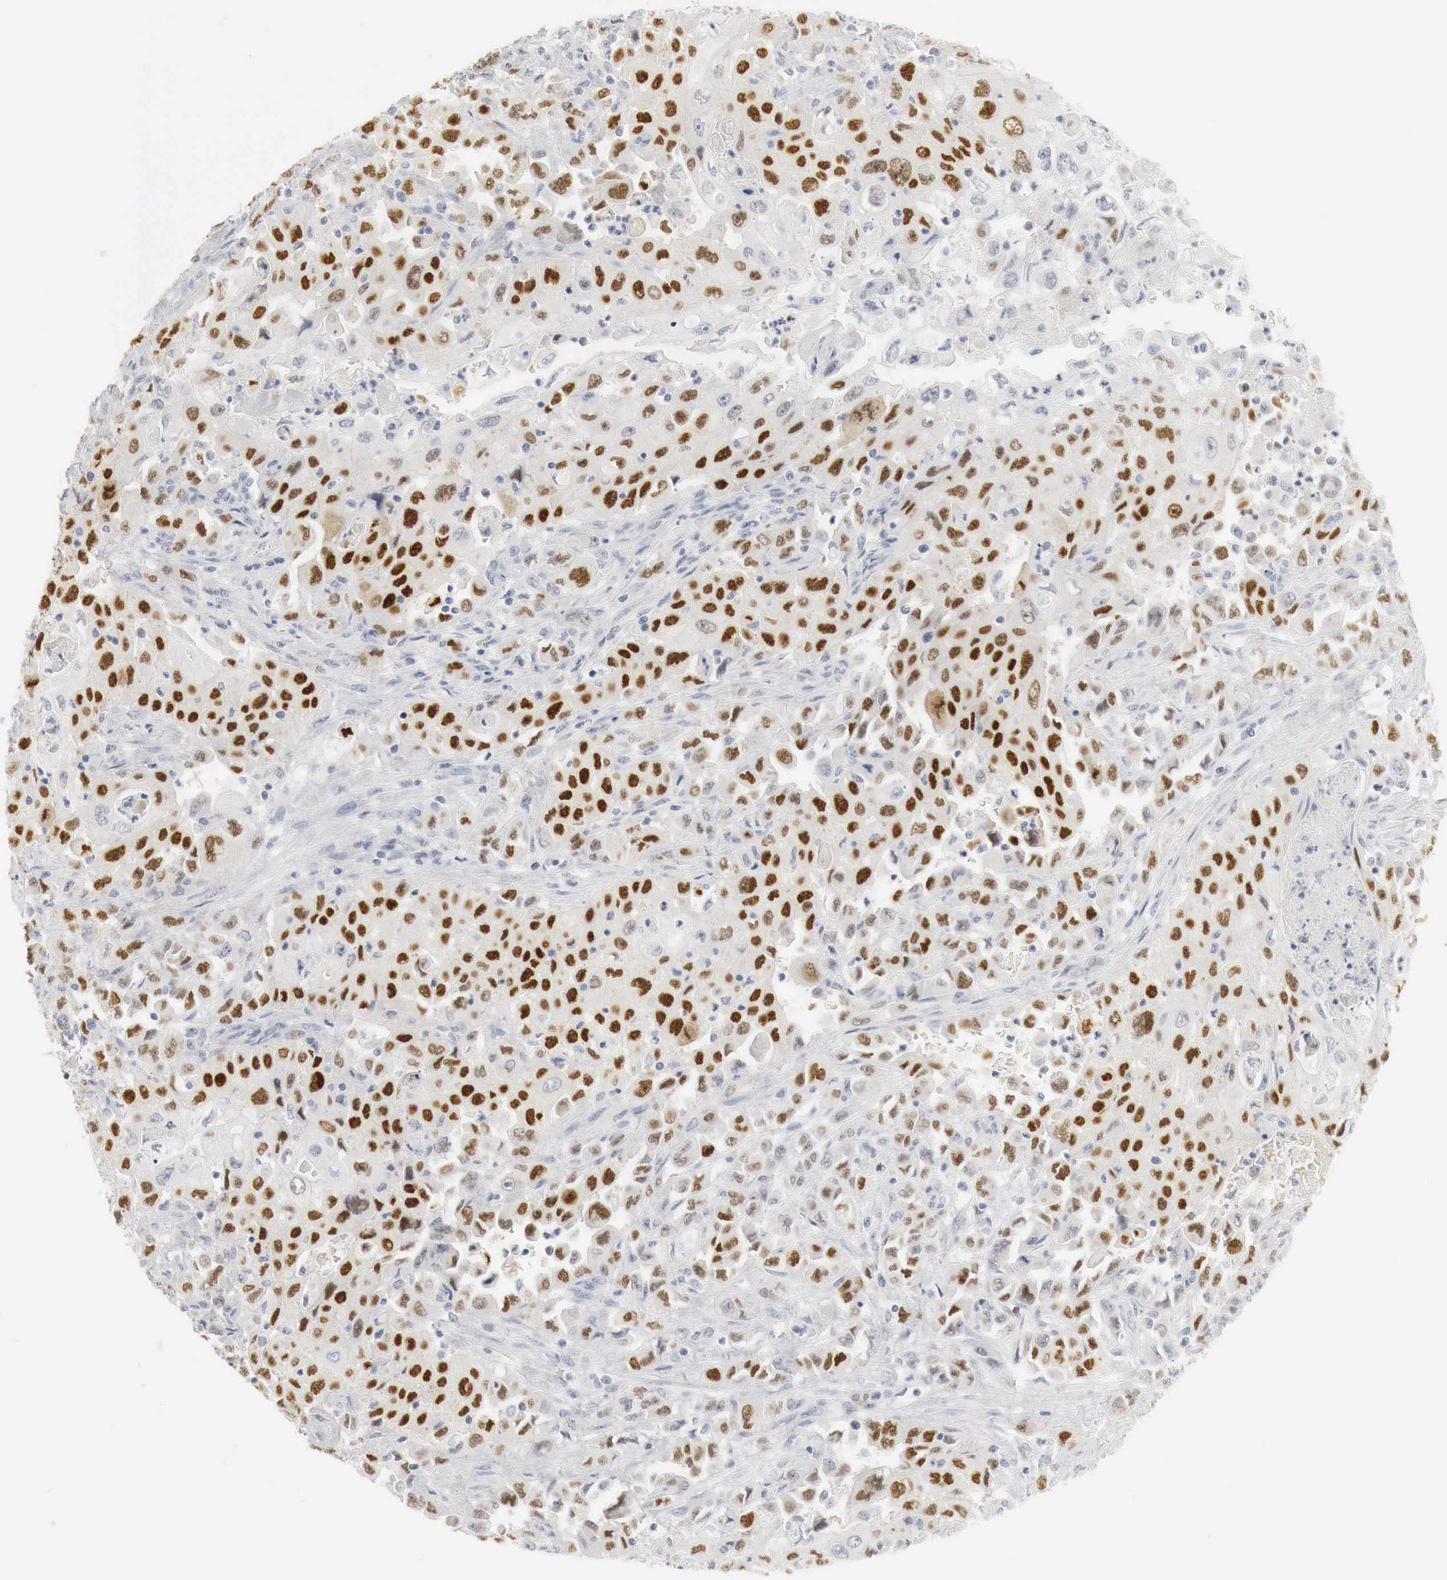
{"staining": {"intensity": "strong", "quantity": ">75%", "location": "nuclear"}, "tissue": "pancreatic cancer", "cell_type": "Tumor cells", "image_type": "cancer", "snomed": [{"axis": "morphology", "description": "Adenocarcinoma, NOS"}, {"axis": "topography", "description": "Pancreas"}], "caption": "Tumor cells show high levels of strong nuclear expression in approximately >75% of cells in pancreatic adenocarcinoma.", "gene": "TP63", "patient": {"sex": "male", "age": 70}}